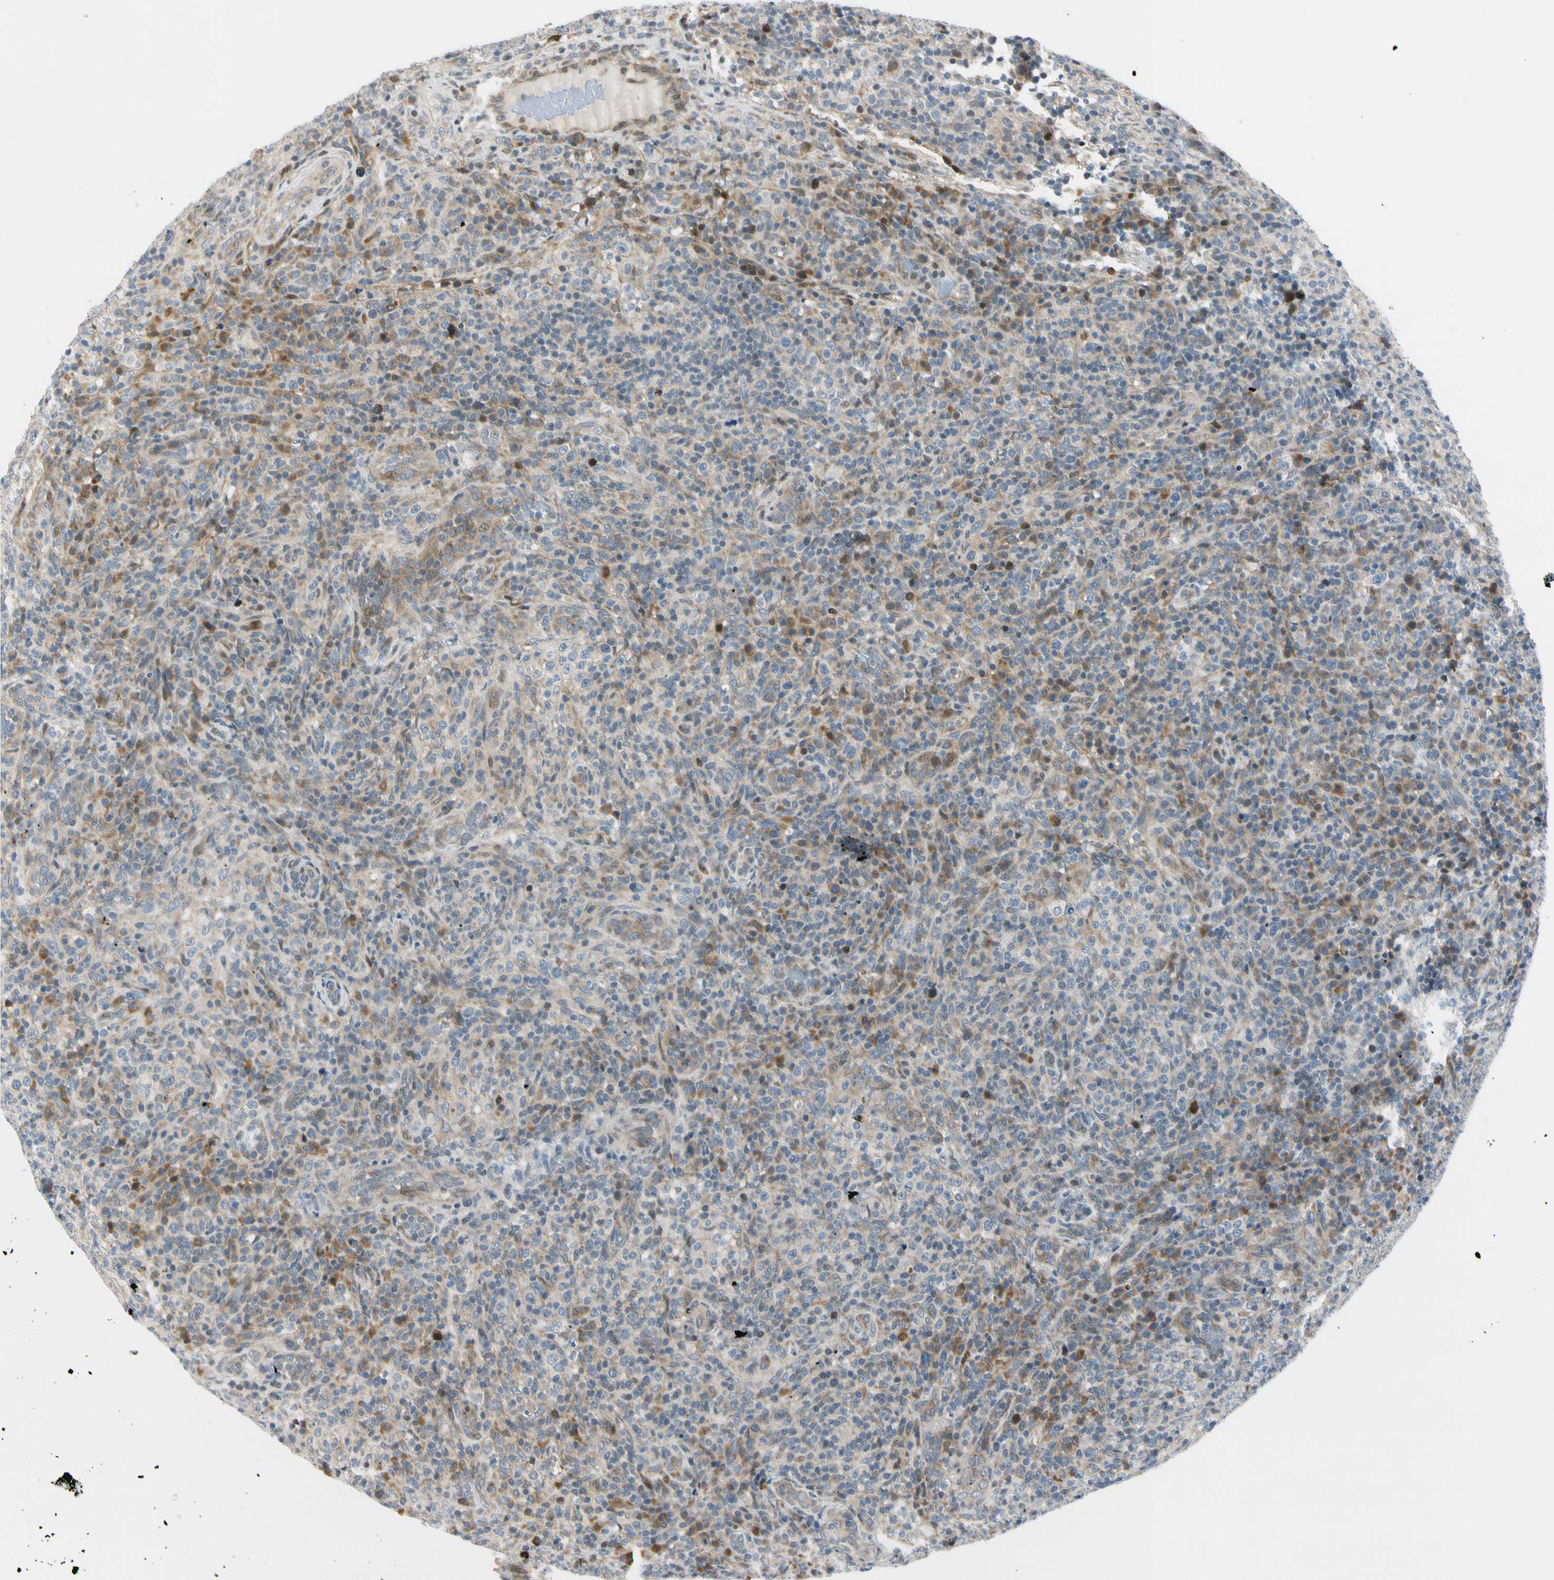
{"staining": {"intensity": "weak", "quantity": "25%-75%", "location": "cytoplasmic/membranous,nuclear"}, "tissue": "lymphoma", "cell_type": "Tumor cells", "image_type": "cancer", "snomed": [{"axis": "morphology", "description": "Malignant lymphoma, non-Hodgkin's type, High grade"}, {"axis": "topography", "description": "Lymph node"}], "caption": "Malignant lymphoma, non-Hodgkin's type (high-grade) stained with DAB (3,3'-diaminobenzidine) immunohistochemistry exhibits low levels of weak cytoplasmic/membranous and nuclear staining in about 25%-75% of tumor cells.", "gene": "NPDC1", "patient": {"sex": "female", "age": 76}}